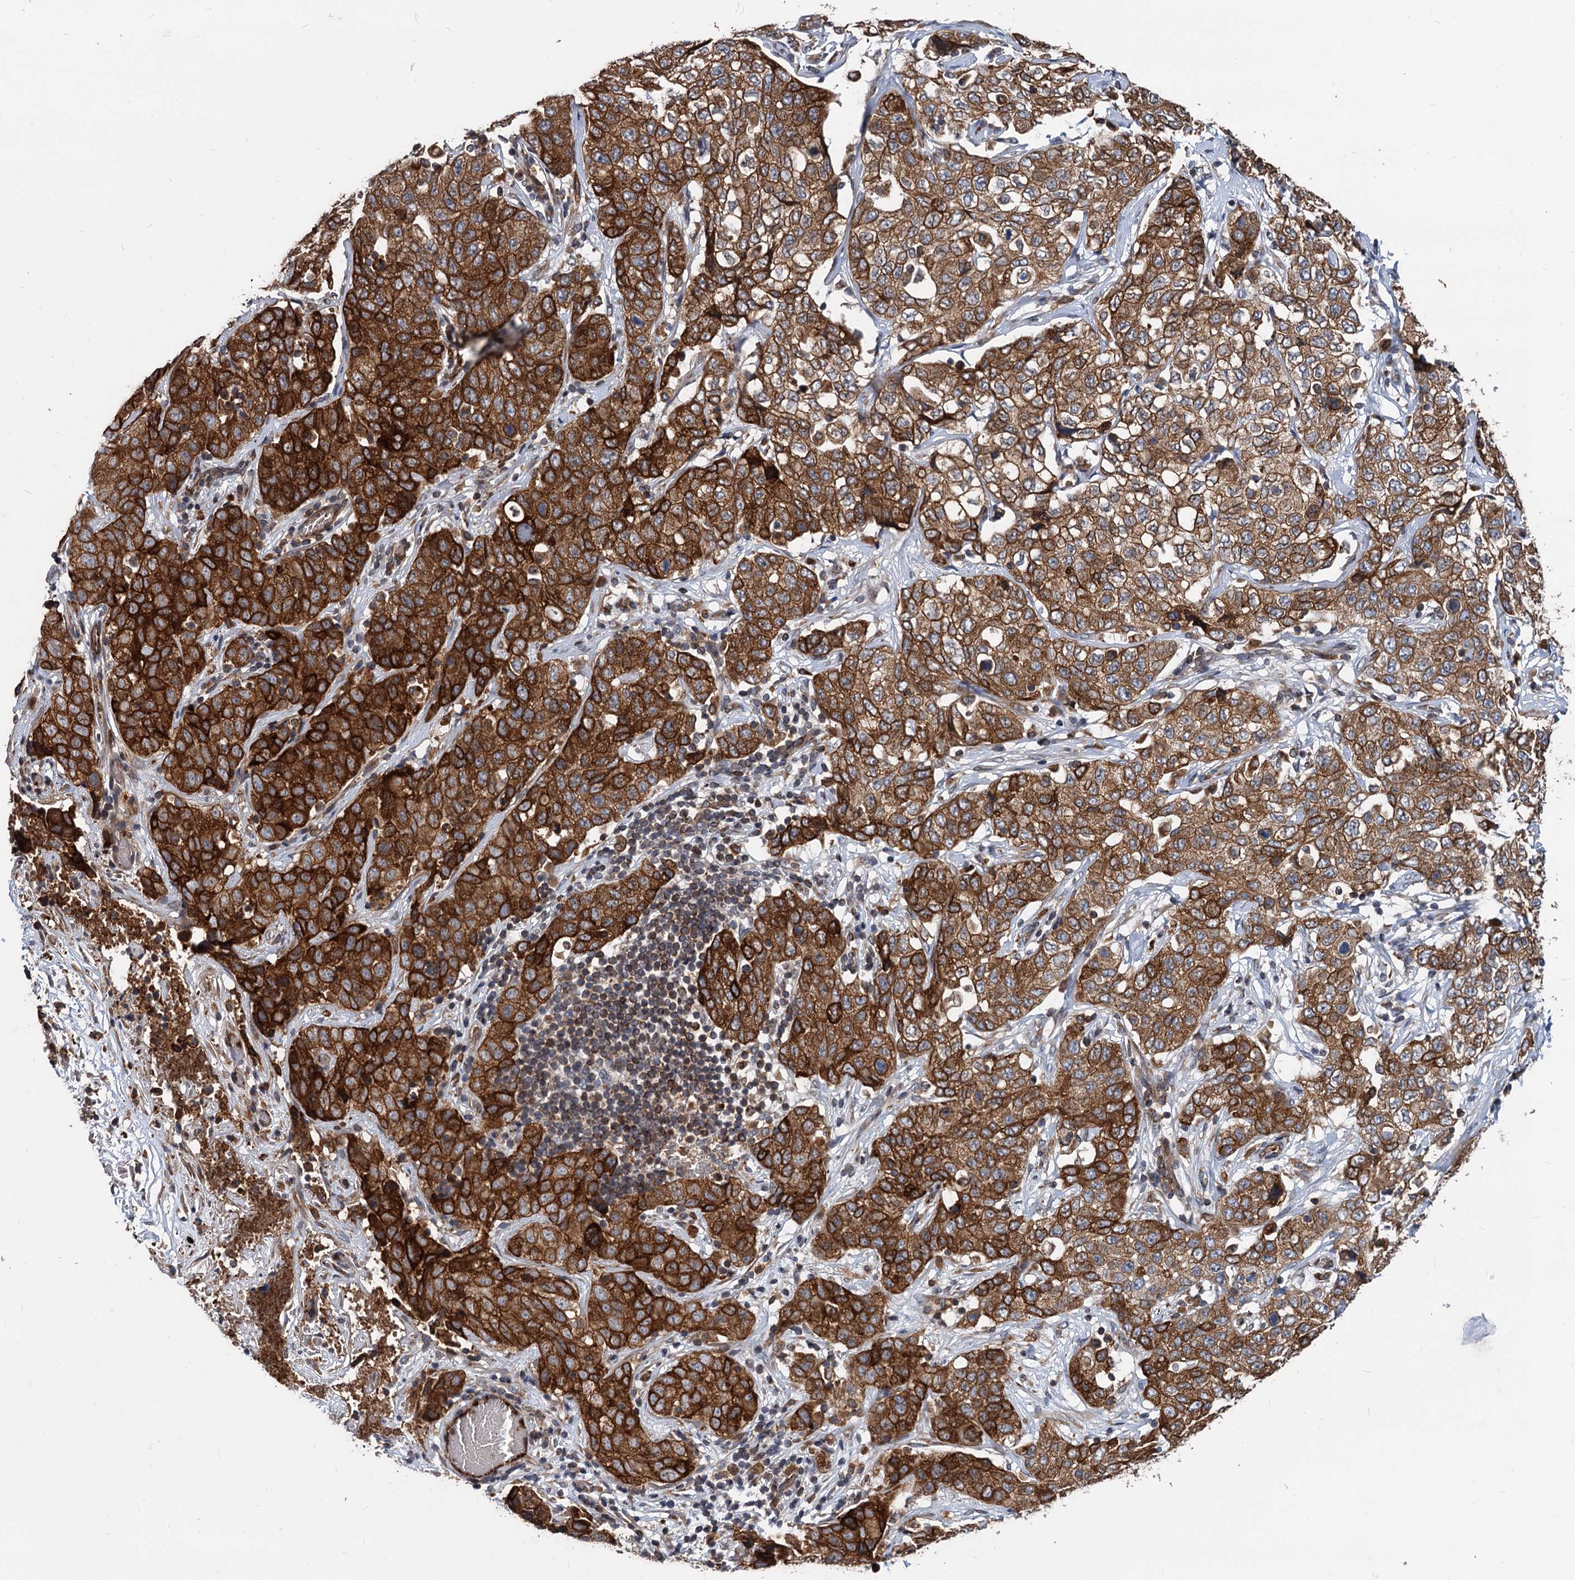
{"staining": {"intensity": "strong", "quantity": ">75%", "location": "cytoplasmic/membranous"}, "tissue": "stomach cancer", "cell_type": "Tumor cells", "image_type": "cancer", "snomed": [{"axis": "morphology", "description": "Normal tissue, NOS"}, {"axis": "morphology", "description": "Adenocarcinoma, NOS"}, {"axis": "topography", "description": "Lymph node"}, {"axis": "topography", "description": "Stomach"}], "caption": "There is high levels of strong cytoplasmic/membranous staining in tumor cells of stomach cancer, as demonstrated by immunohistochemical staining (brown color).", "gene": "STIM1", "patient": {"sex": "male", "age": 48}}